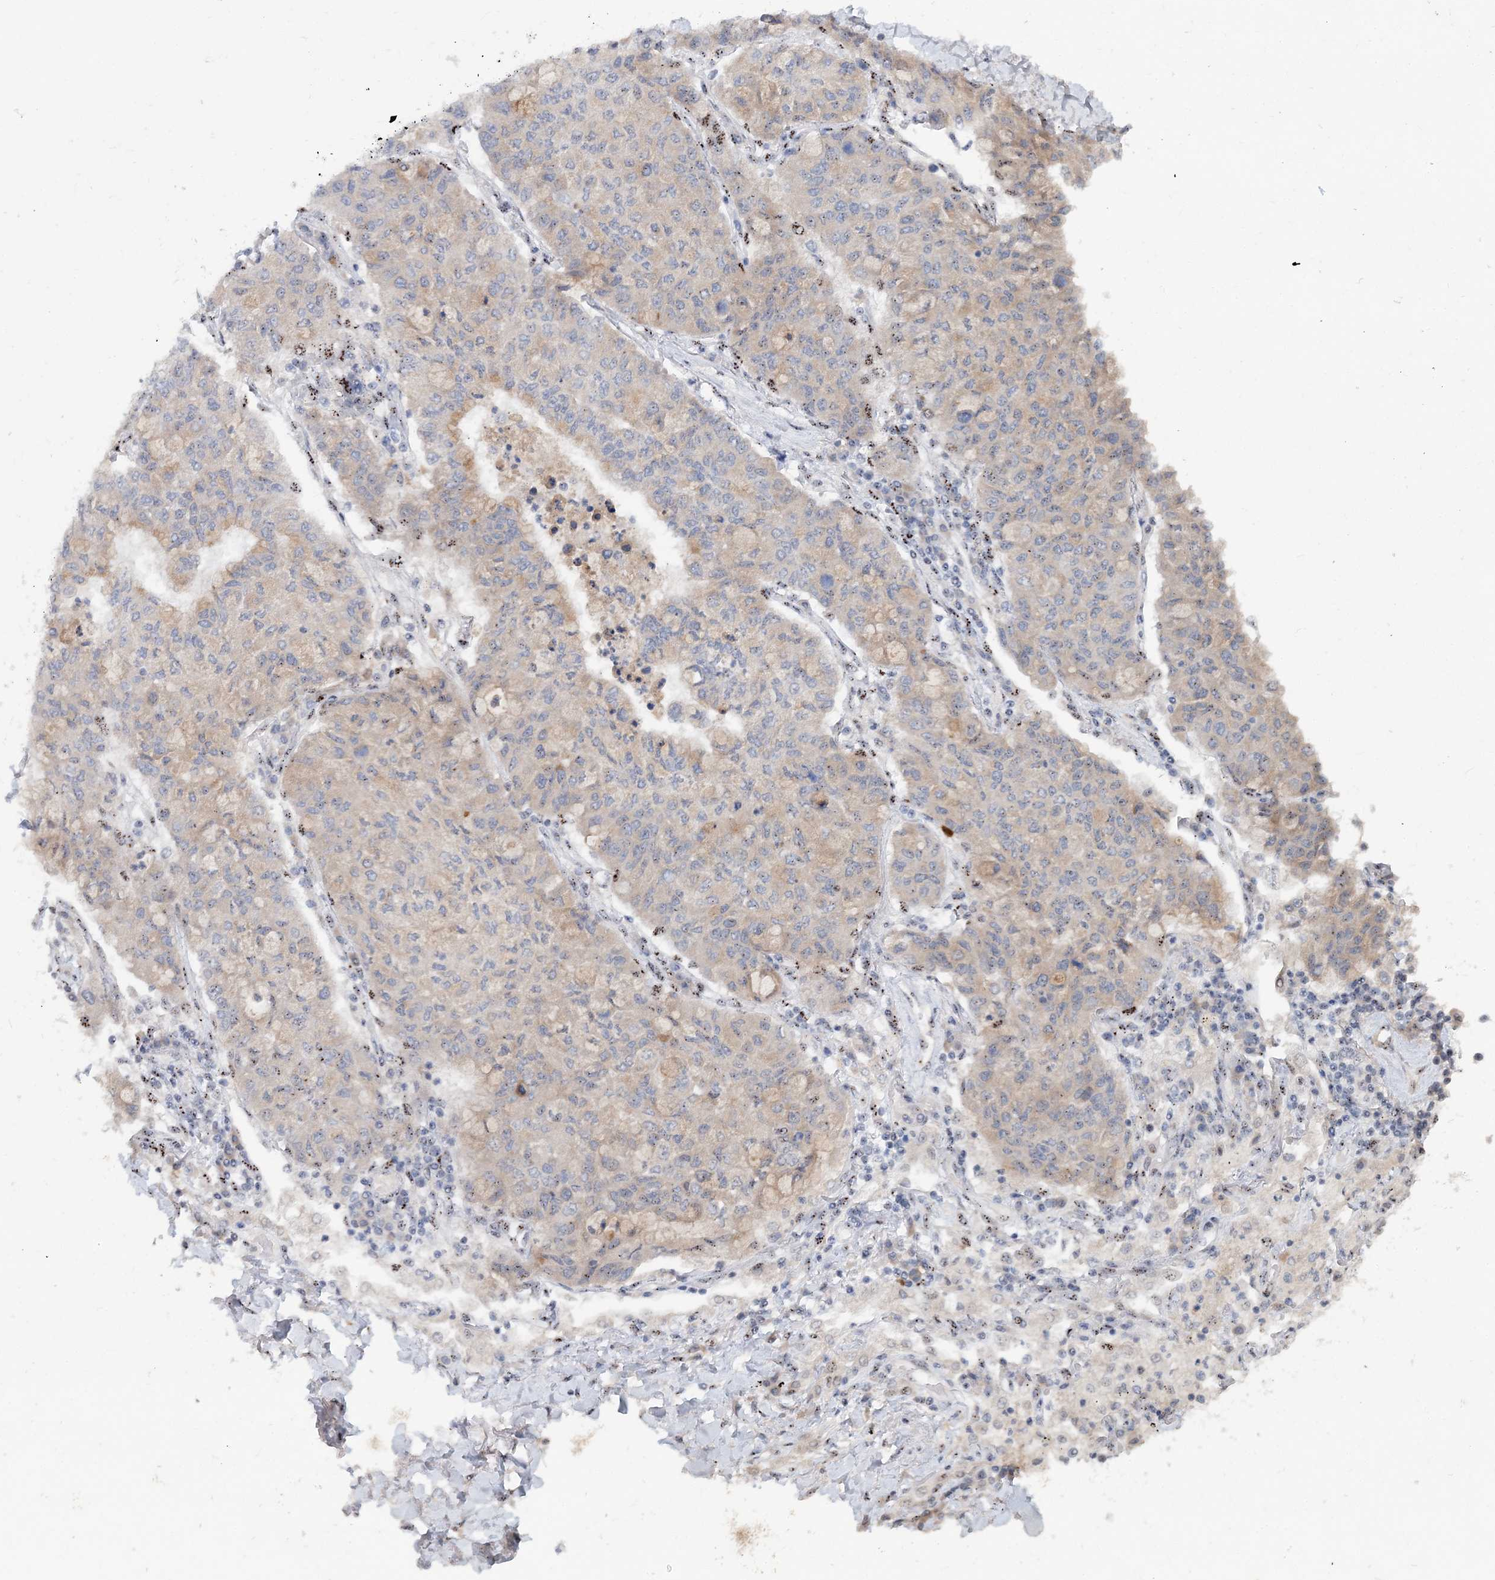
{"staining": {"intensity": "weak", "quantity": "25%-75%", "location": "cytoplasmic/membranous"}, "tissue": "lung cancer", "cell_type": "Tumor cells", "image_type": "cancer", "snomed": [{"axis": "morphology", "description": "Squamous cell carcinoma, NOS"}, {"axis": "topography", "description": "Lung"}], "caption": "This histopathology image reveals IHC staining of lung squamous cell carcinoma, with low weak cytoplasmic/membranous positivity in about 25%-75% of tumor cells.", "gene": "GIN1", "patient": {"sex": "male", "age": 74}}